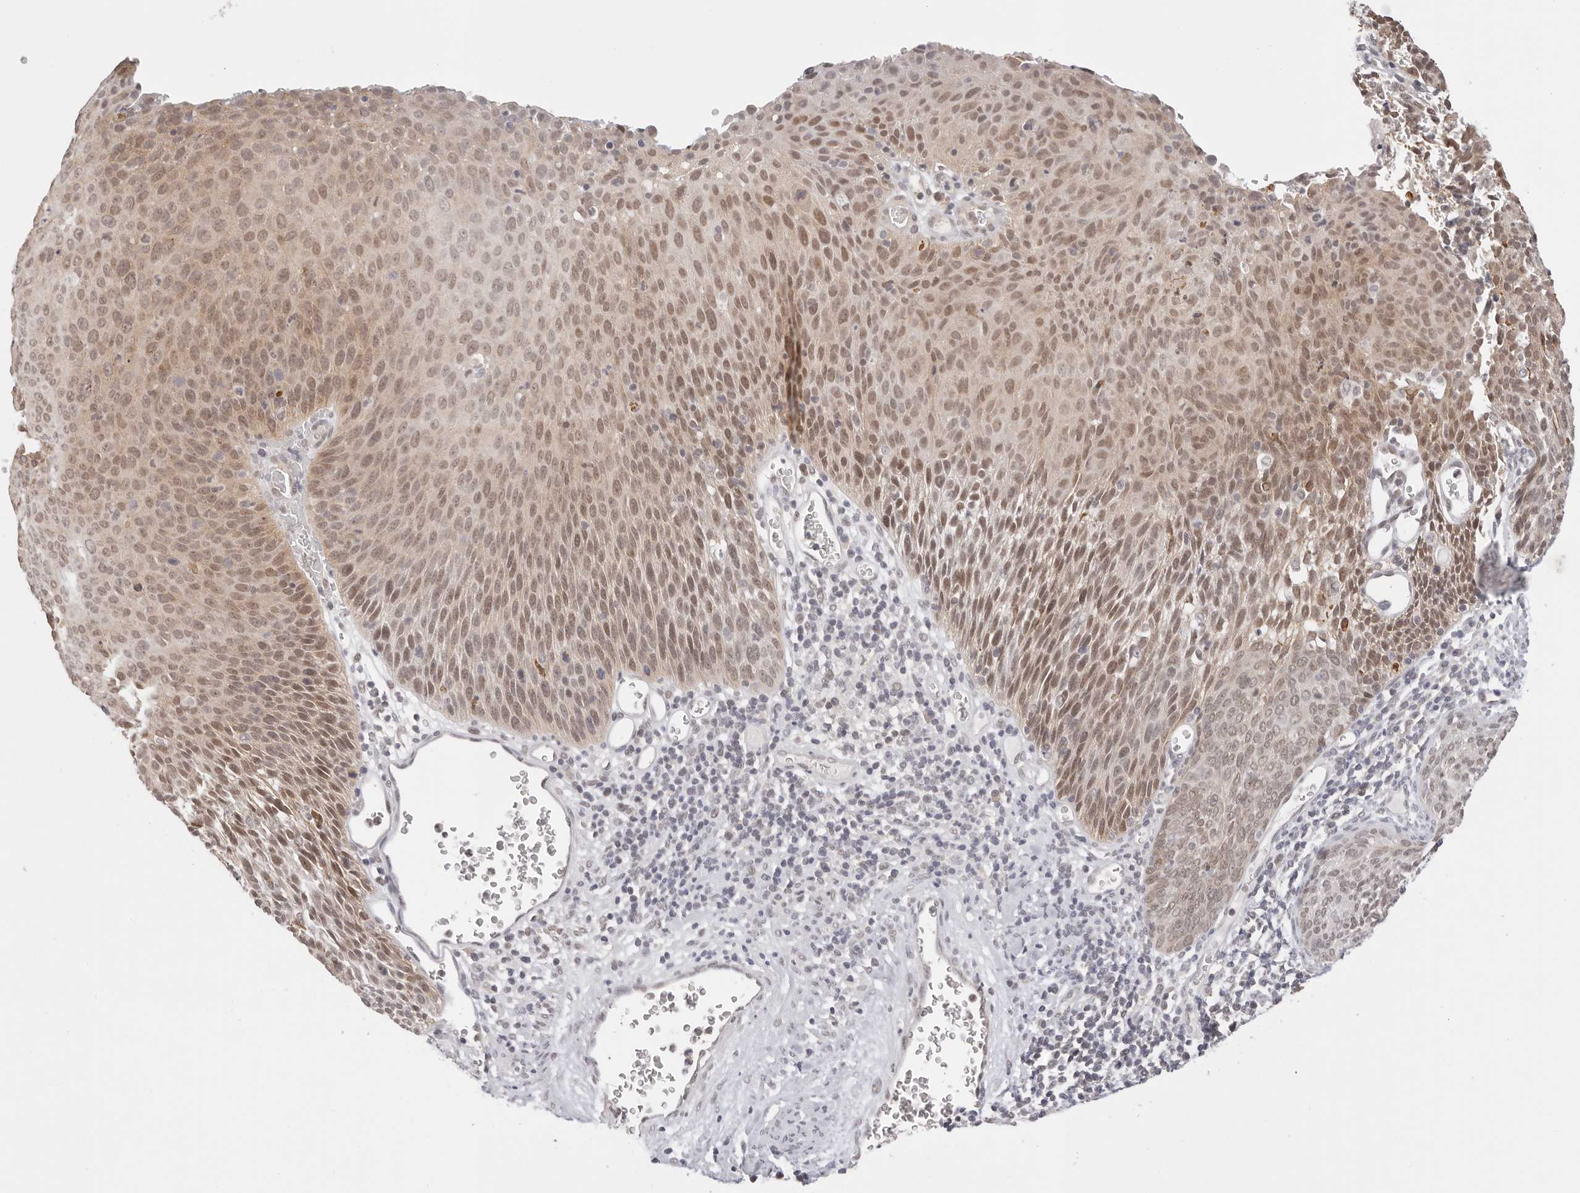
{"staining": {"intensity": "moderate", "quantity": ">75%", "location": "nuclear"}, "tissue": "cervical cancer", "cell_type": "Tumor cells", "image_type": "cancer", "snomed": [{"axis": "morphology", "description": "Squamous cell carcinoma, NOS"}, {"axis": "topography", "description": "Cervix"}], "caption": "Brown immunohistochemical staining in cervical squamous cell carcinoma displays moderate nuclear staining in approximately >75% of tumor cells. Using DAB (brown) and hematoxylin (blue) stains, captured at high magnification using brightfield microscopy.", "gene": "RFC3", "patient": {"sex": "female", "age": 55}}